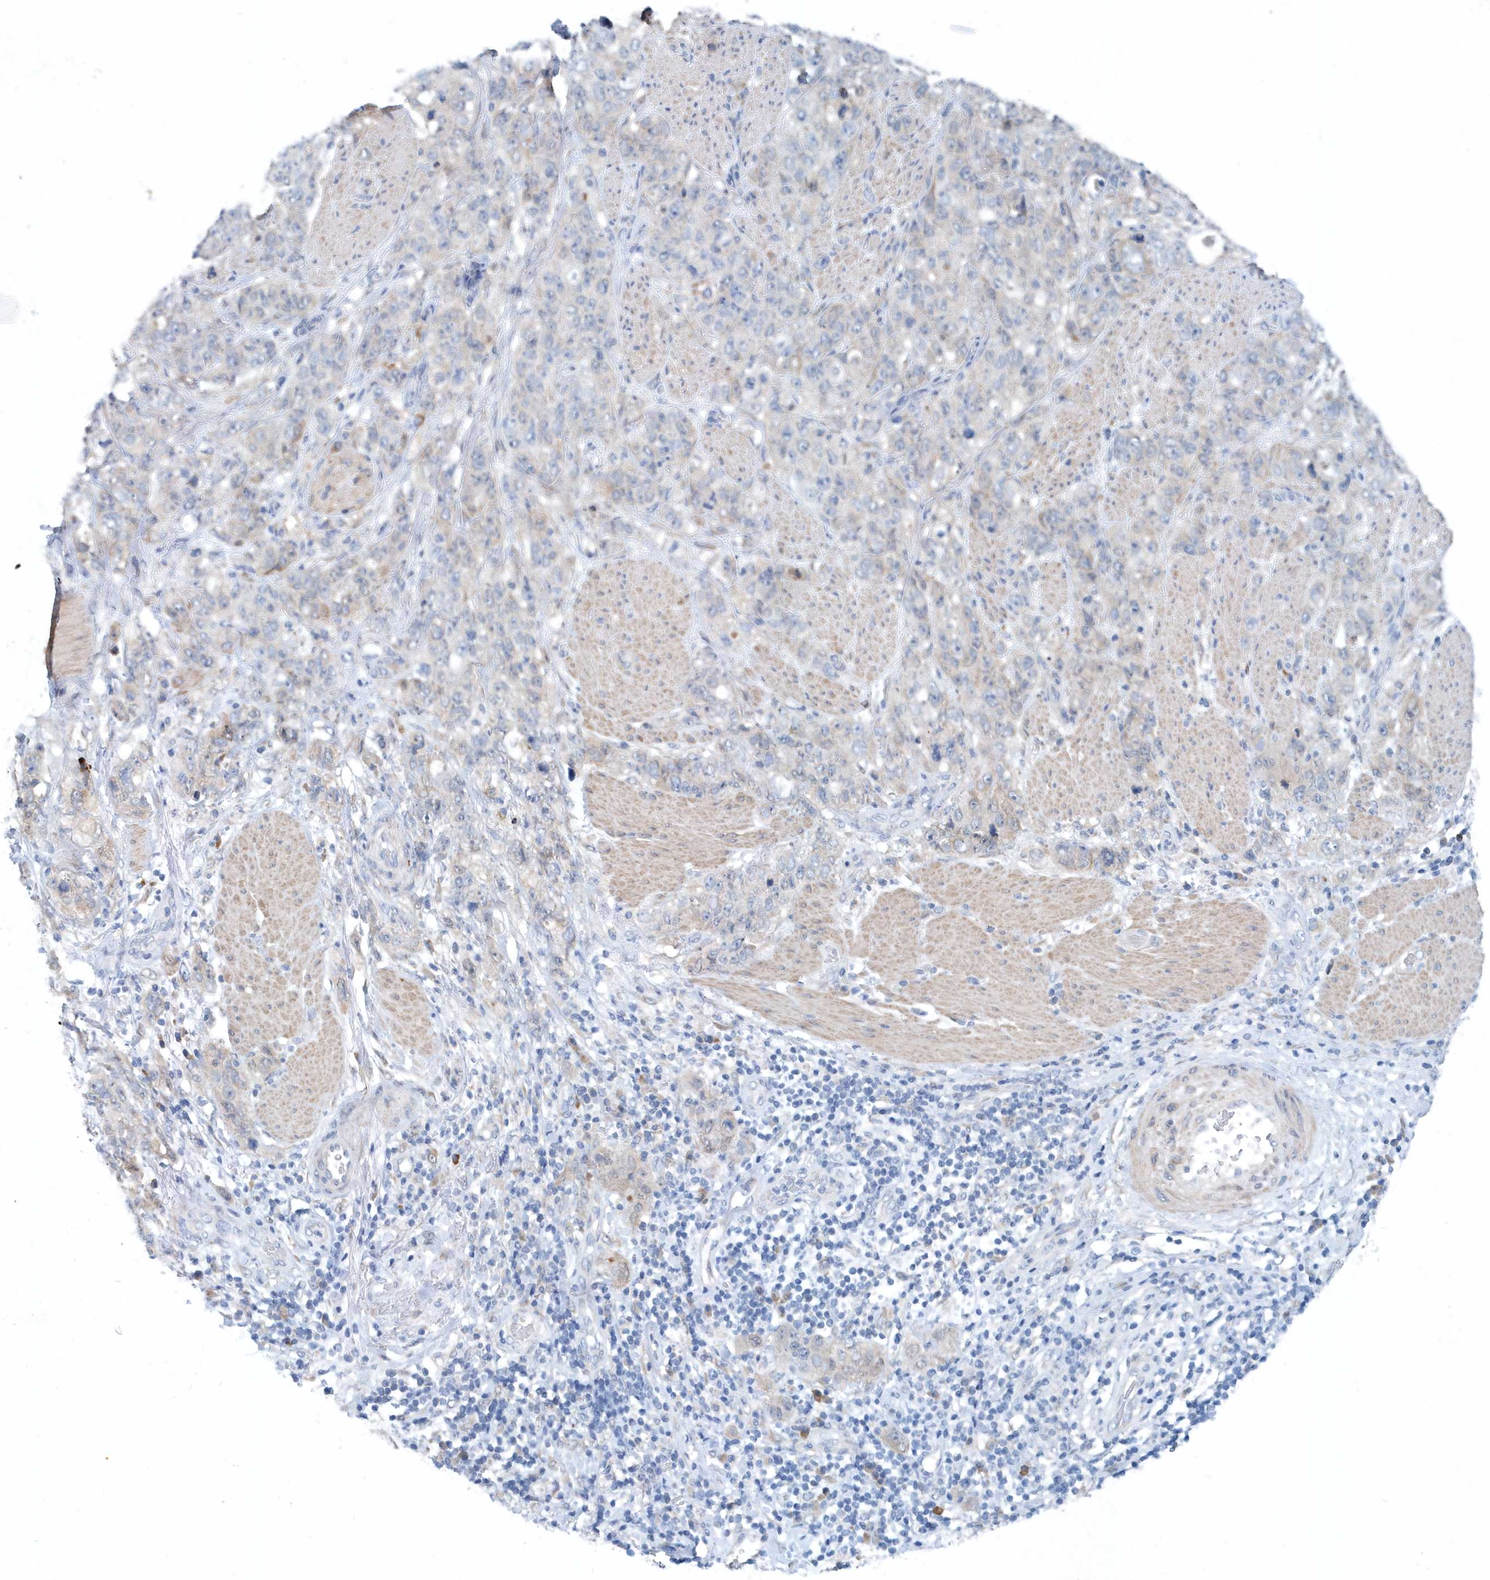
{"staining": {"intensity": "negative", "quantity": "none", "location": "none"}, "tissue": "stomach cancer", "cell_type": "Tumor cells", "image_type": "cancer", "snomed": [{"axis": "morphology", "description": "Adenocarcinoma, NOS"}, {"axis": "topography", "description": "Stomach"}], "caption": "Micrograph shows no significant protein expression in tumor cells of adenocarcinoma (stomach).", "gene": "PFN2", "patient": {"sex": "male", "age": 48}}